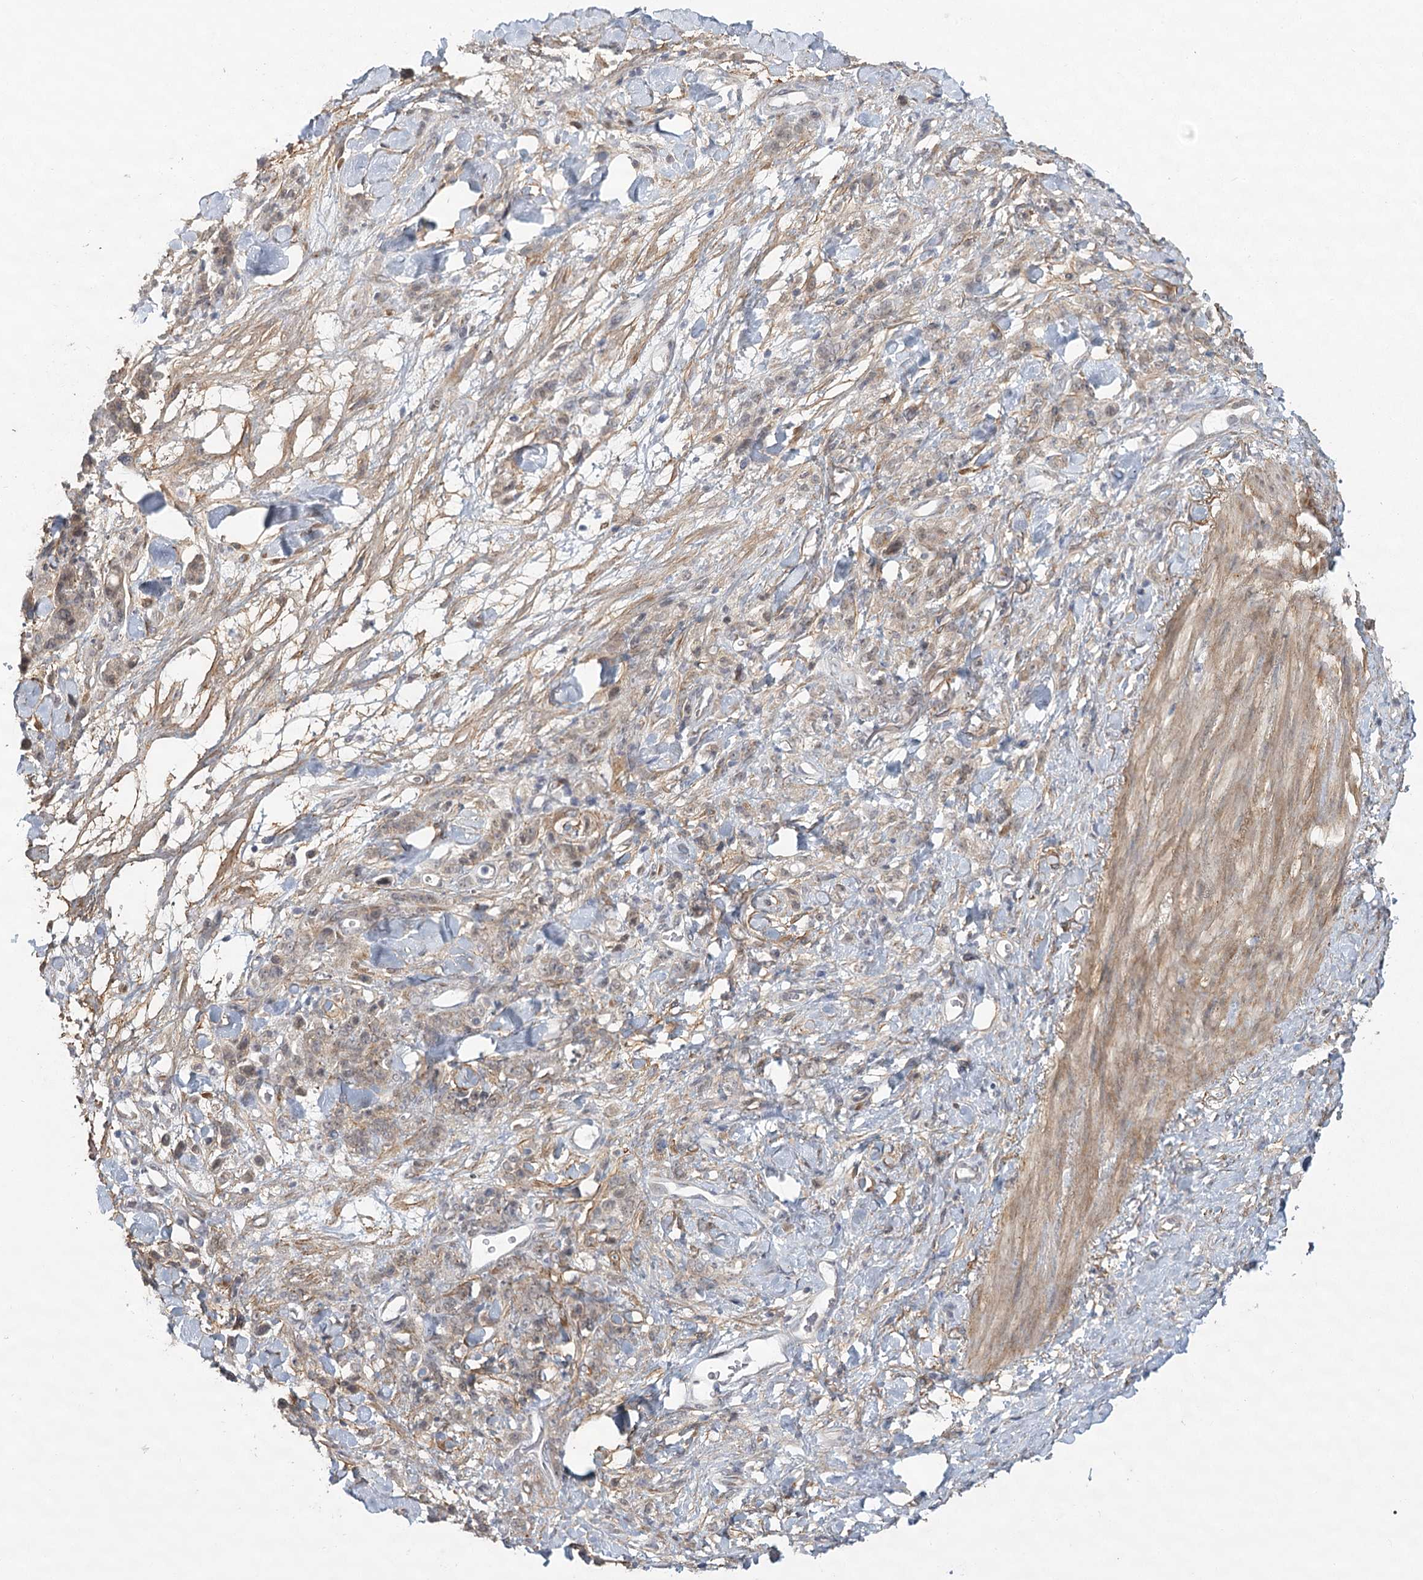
{"staining": {"intensity": "negative", "quantity": "none", "location": "none"}, "tissue": "stomach cancer", "cell_type": "Tumor cells", "image_type": "cancer", "snomed": [{"axis": "morphology", "description": "Normal tissue, NOS"}, {"axis": "morphology", "description": "Adenocarcinoma, NOS"}, {"axis": "topography", "description": "Stomach"}], "caption": "Tumor cells show no significant positivity in stomach cancer.", "gene": "MED28", "patient": {"sex": "male", "age": 82}}